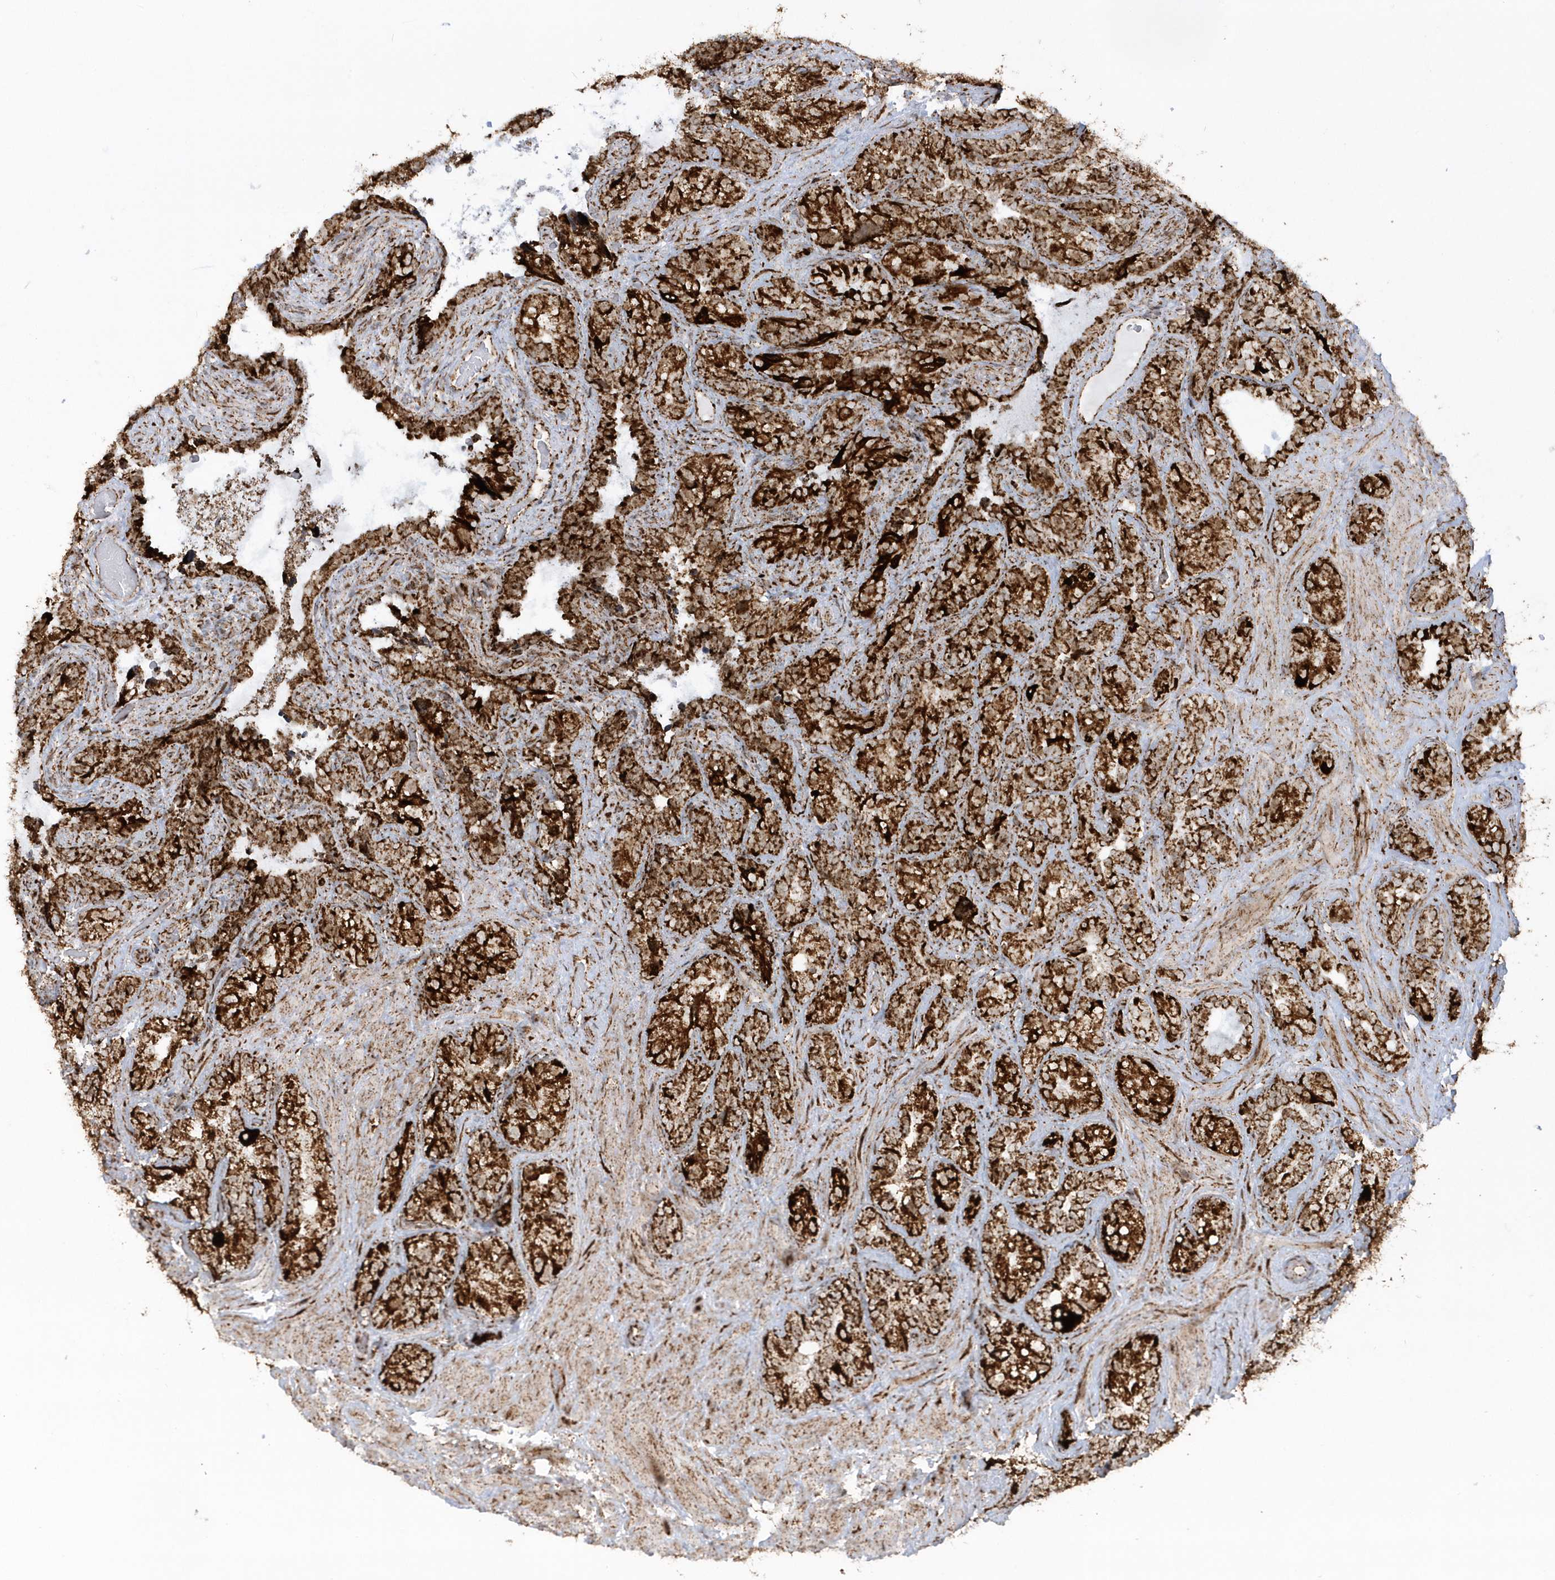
{"staining": {"intensity": "strong", "quantity": ">75%", "location": "cytoplasmic/membranous"}, "tissue": "seminal vesicle", "cell_type": "Glandular cells", "image_type": "normal", "snomed": [{"axis": "morphology", "description": "Normal tissue, NOS"}, {"axis": "topography", "description": "Seminal veicle"}, {"axis": "topography", "description": "Peripheral nerve tissue"}], "caption": "Immunohistochemistry (IHC) micrograph of unremarkable seminal vesicle: seminal vesicle stained using immunohistochemistry demonstrates high levels of strong protein expression localized specifically in the cytoplasmic/membranous of glandular cells, appearing as a cytoplasmic/membranous brown color.", "gene": "CRY2", "patient": {"sex": "male", "age": 67}}